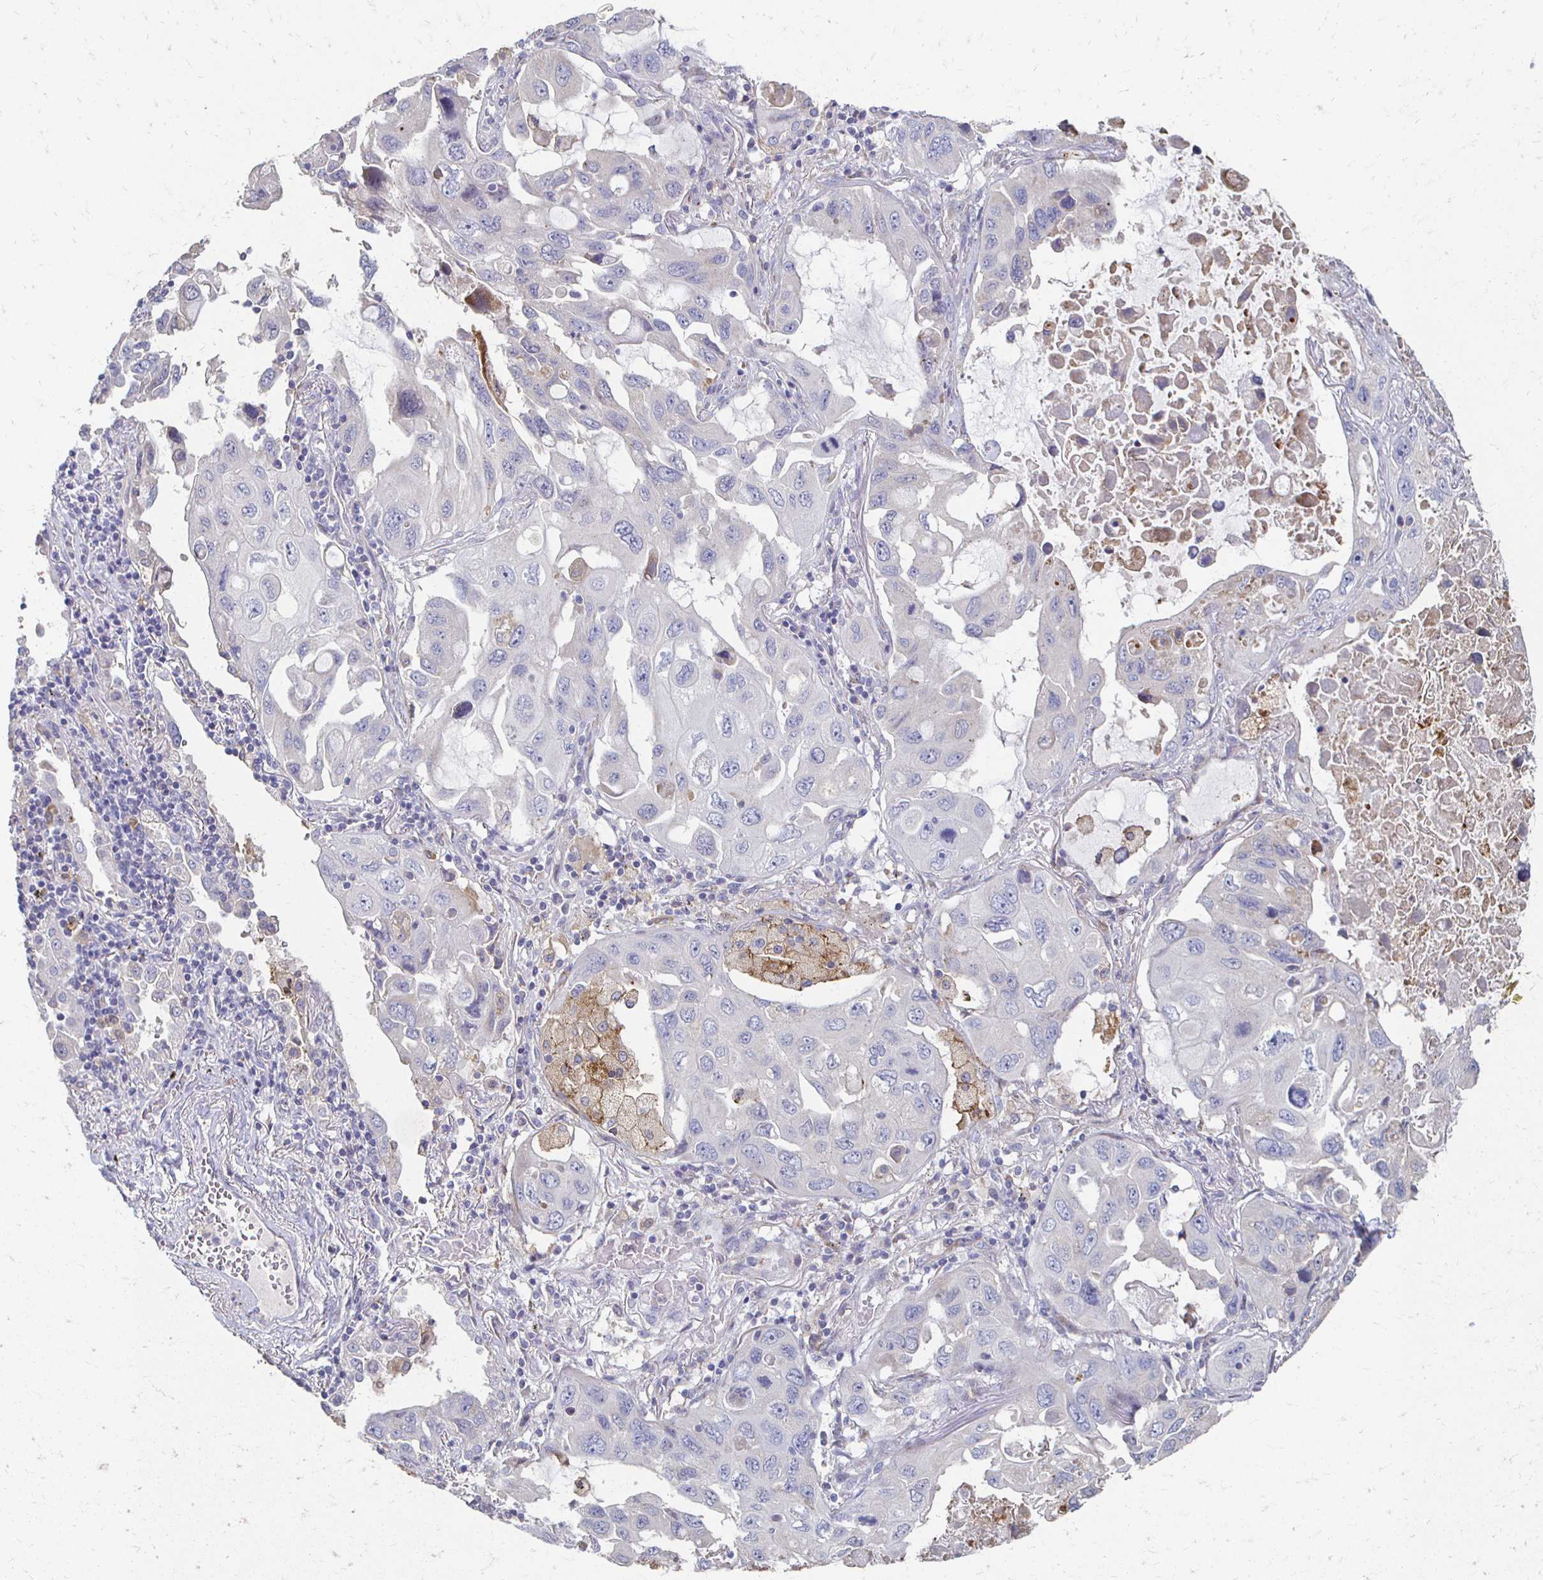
{"staining": {"intensity": "negative", "quantity": "none", "location": "none"}, "tissue": "lung cancer", "cell_type": "Tumor cells", "image_type": "cancer", "snomed": [{"axis": "morphology", "description": "Squamous cell carcinoma, NOS"}, {"axis": "topography", "description": "Lung"}], "caption": "Tumor cells show no significant protein staining in lung squamous cell carcinoma.", "gene": "CX3CR1", "patient": {"sex": "female", "age": 73}}